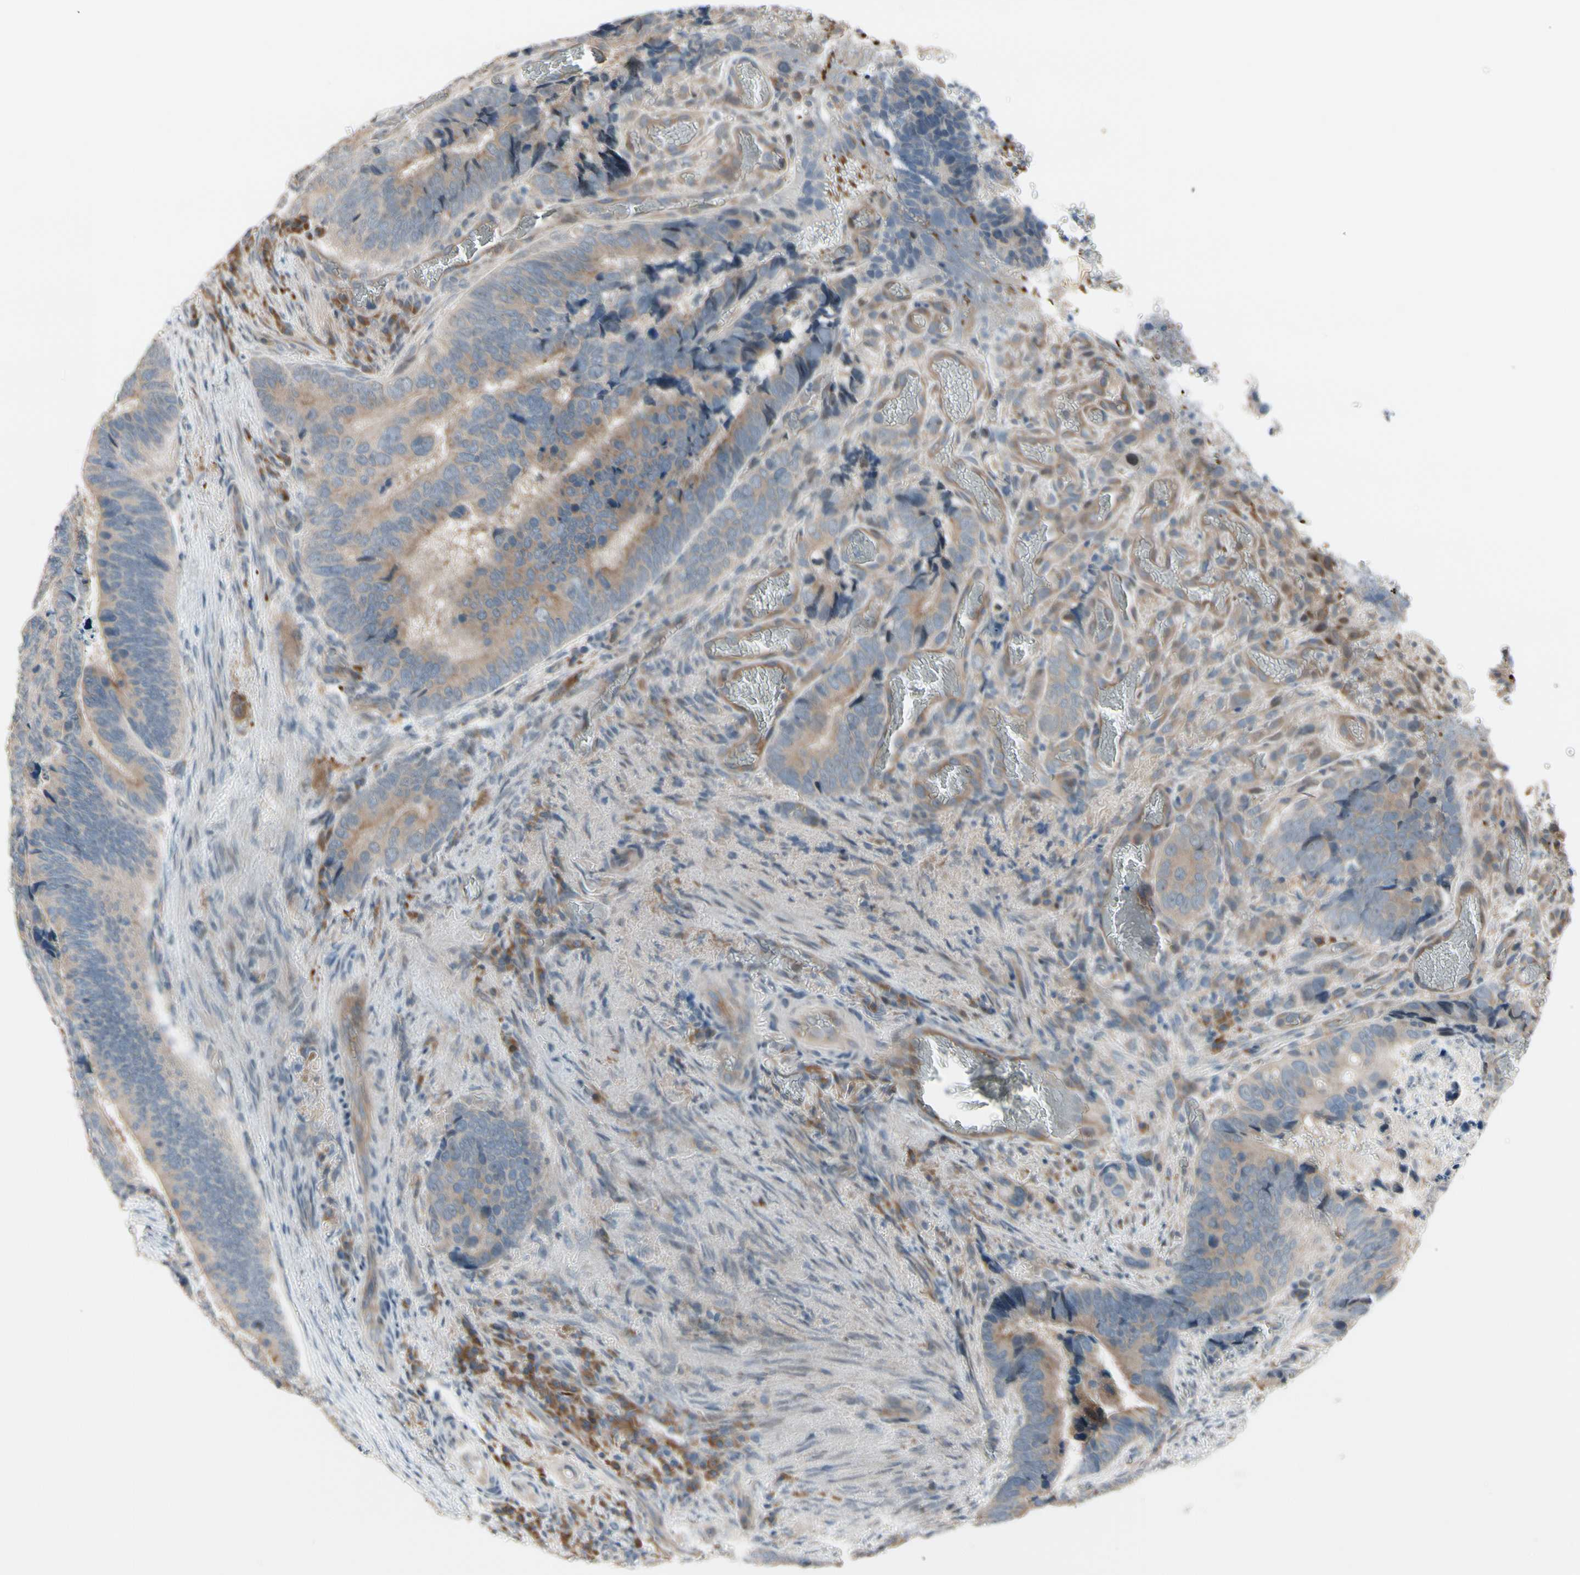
{"staining": {"intensity": "weak", "quantity": ">75%", "location": "cytoplasmic/membranous"}, "tissue": "colorectal cancer", "cell_type": "Tumor cells", "image_type": "cancer", "snomed": [{"axis": "morphology", "description": "Adenocarcinoma, NOS"}, {"axis": "topography", "description": "Colon"}], "caption": "Human colorectal adenocarcinoma stained with a protein marker shows weak staining in tumor cells.", "gene": "SNX29", "patient": {"sex": "male", "age": 72}}